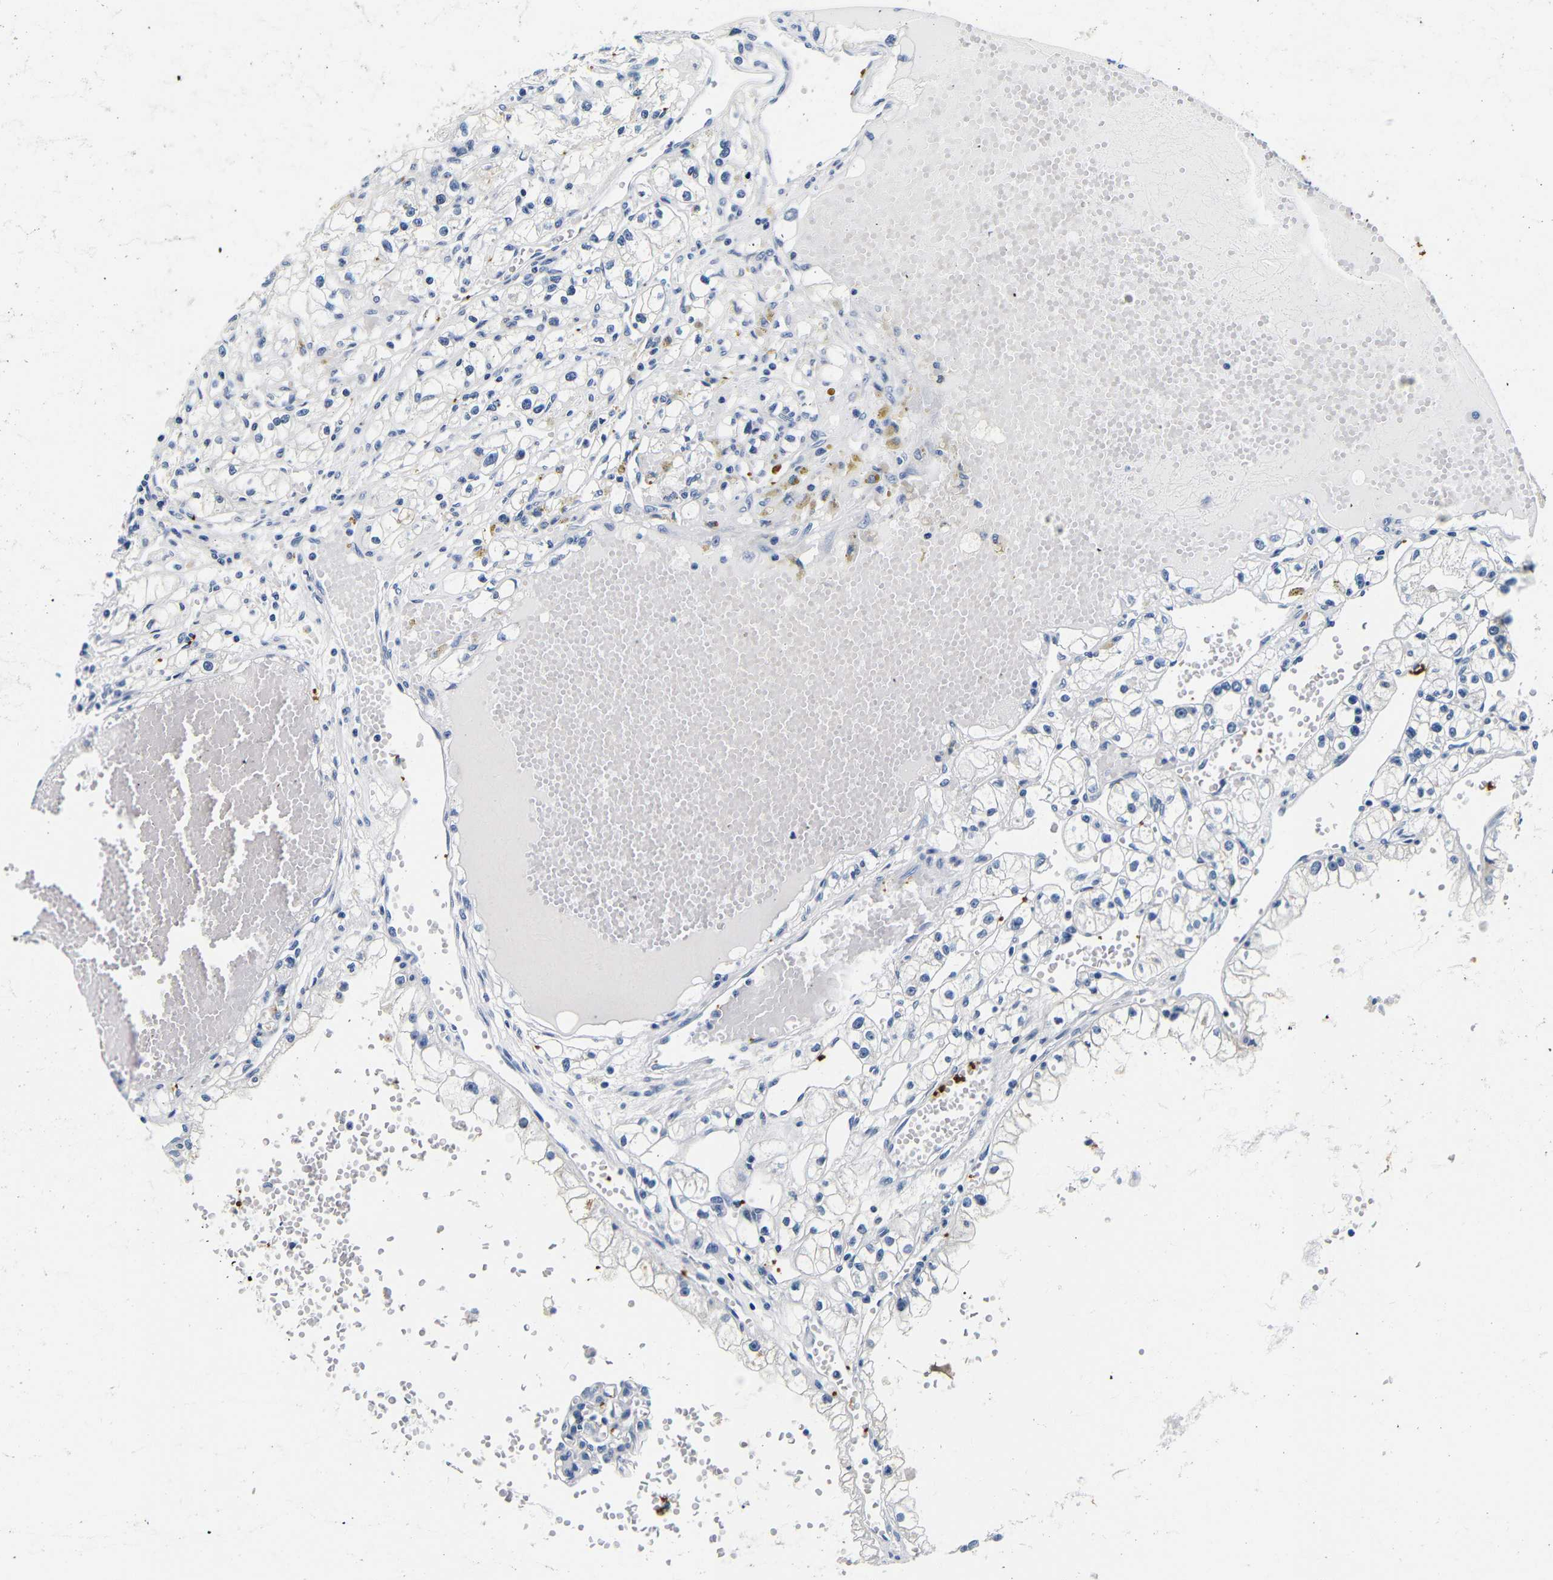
{"staining": {"intensity": "negative", "quantity": "none", "location": "none"}, "tissue": "renal cancer", "cell_type": "Tumor cells", "image_type": "cancer", "snomed": [{"axis": "morphology", "description": "Adenocarcinoma, NOS"}, {"axis": "topography", "description": "Kidney"}], "caption": "IHC histopathology image of neoplastic tissue: renal adenocarcinoma stained with DAB (3,3'-diaminobenzidine) shows no significant protein positivity in tumor cells.", "gene": "GP1BA", "patient": {"sex": "male", "age": 56}}